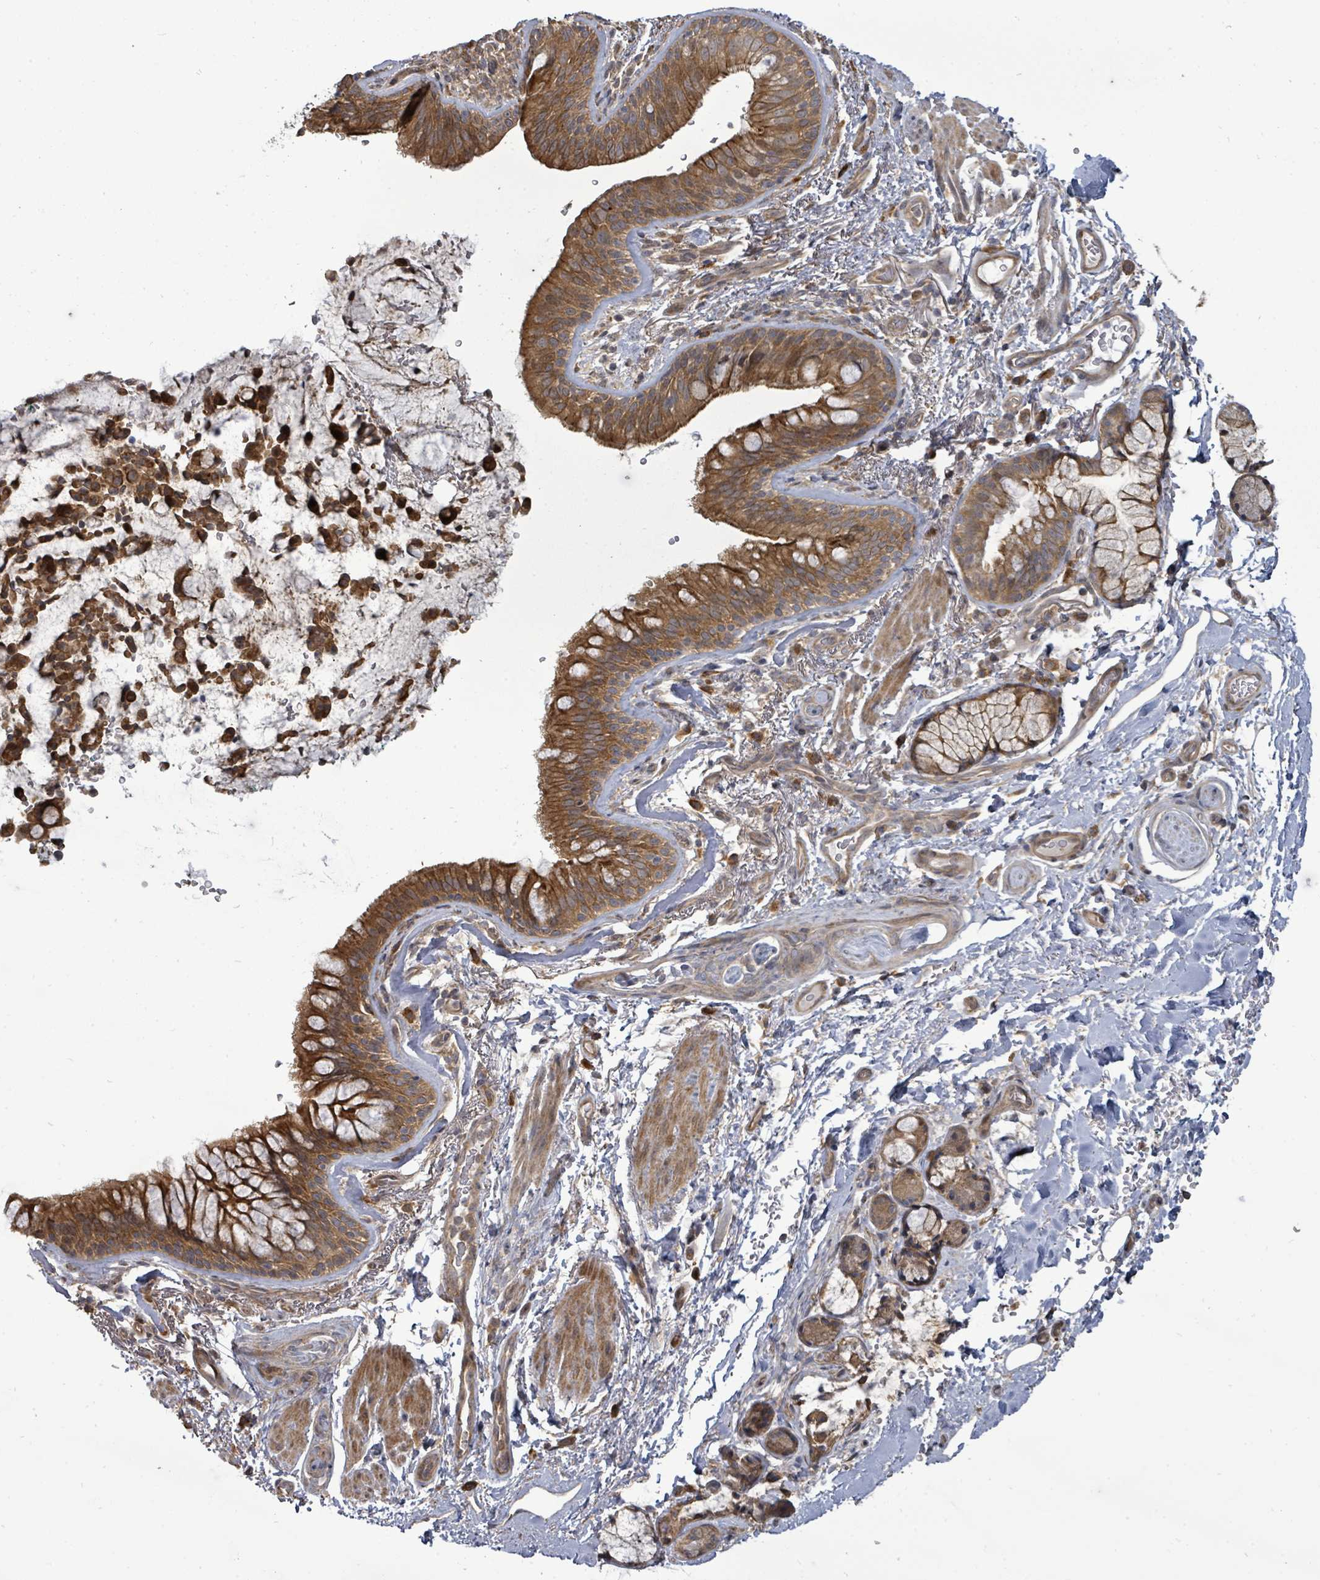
{"staining": {"intensity": "negative", "quantity": "none", "location": "none"}, "tissue": "adipose tissue", "cell_type": "Adipocytes", "image_type": "normal", "snomed": [{"axis": "morphology", "description": "Normal tissue, NOS"}, {"axis": "topography", "description": "Cartilage tissue"}, {"axis": "topography", "description": "Bronchus"}], "caption": "The photomicrograph exhibits no staining of adipocytes in benign adipose tissue.", "gene": "EIF3CL", "patient": {"sex": "female", "age": 72}}